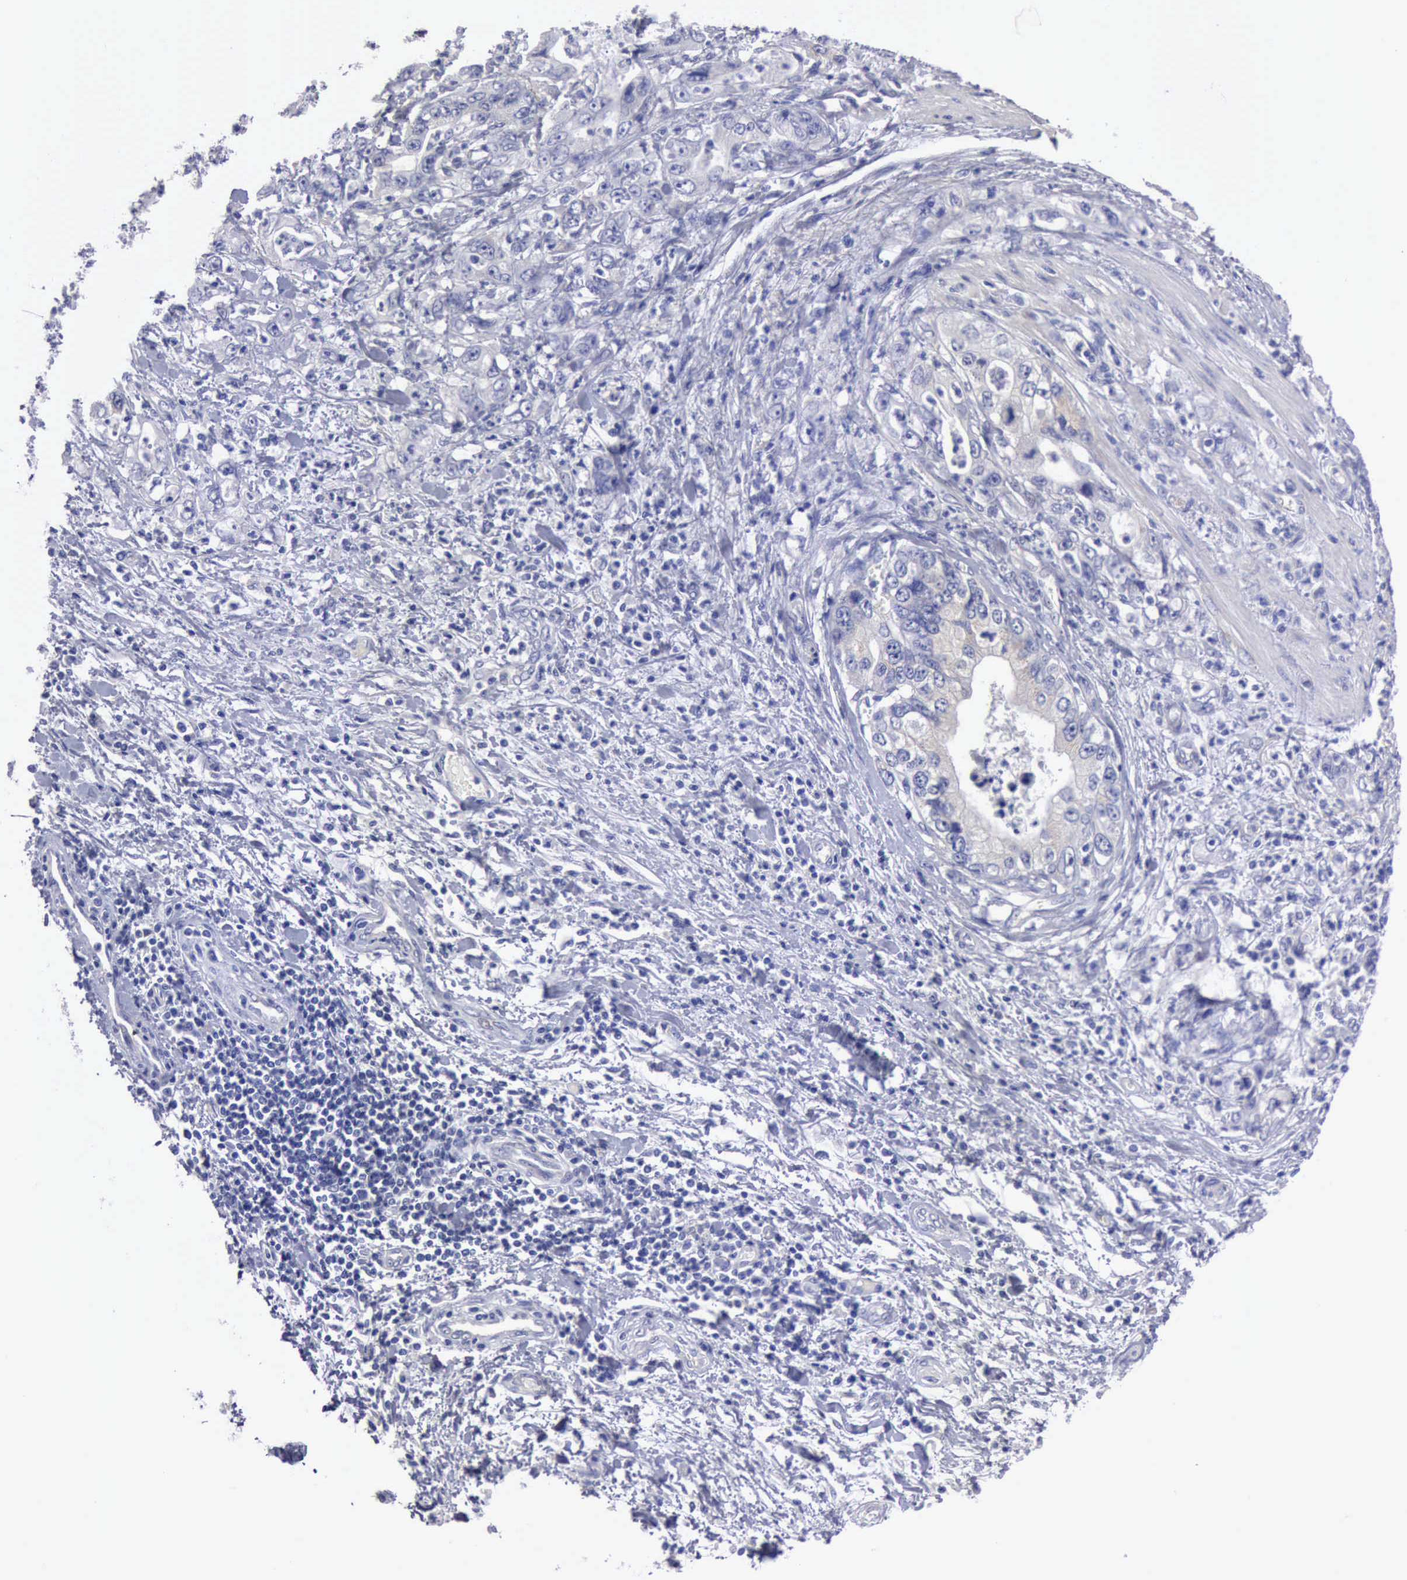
{"staining": {"intensity": "negative", "quantity": "none", "location": "none"}, "tissue": "stomach cancer", "cell_type": "Tumor cells", "image_type": "cancer", "snomed": [{"axis": "morphology", "description": "Adenocarcinoma, NOS"}, {"axis": "topography", "description": "Pancreas"}, {"axis": "topography", "description": "Stomach, upper"}], "caption": "An IHC histopathology image of stomach cancer is shown. There is no staining in tumor cells of stomach cancer.", "gene": "APP", "patient": {"sex": "male", "age": 77}}